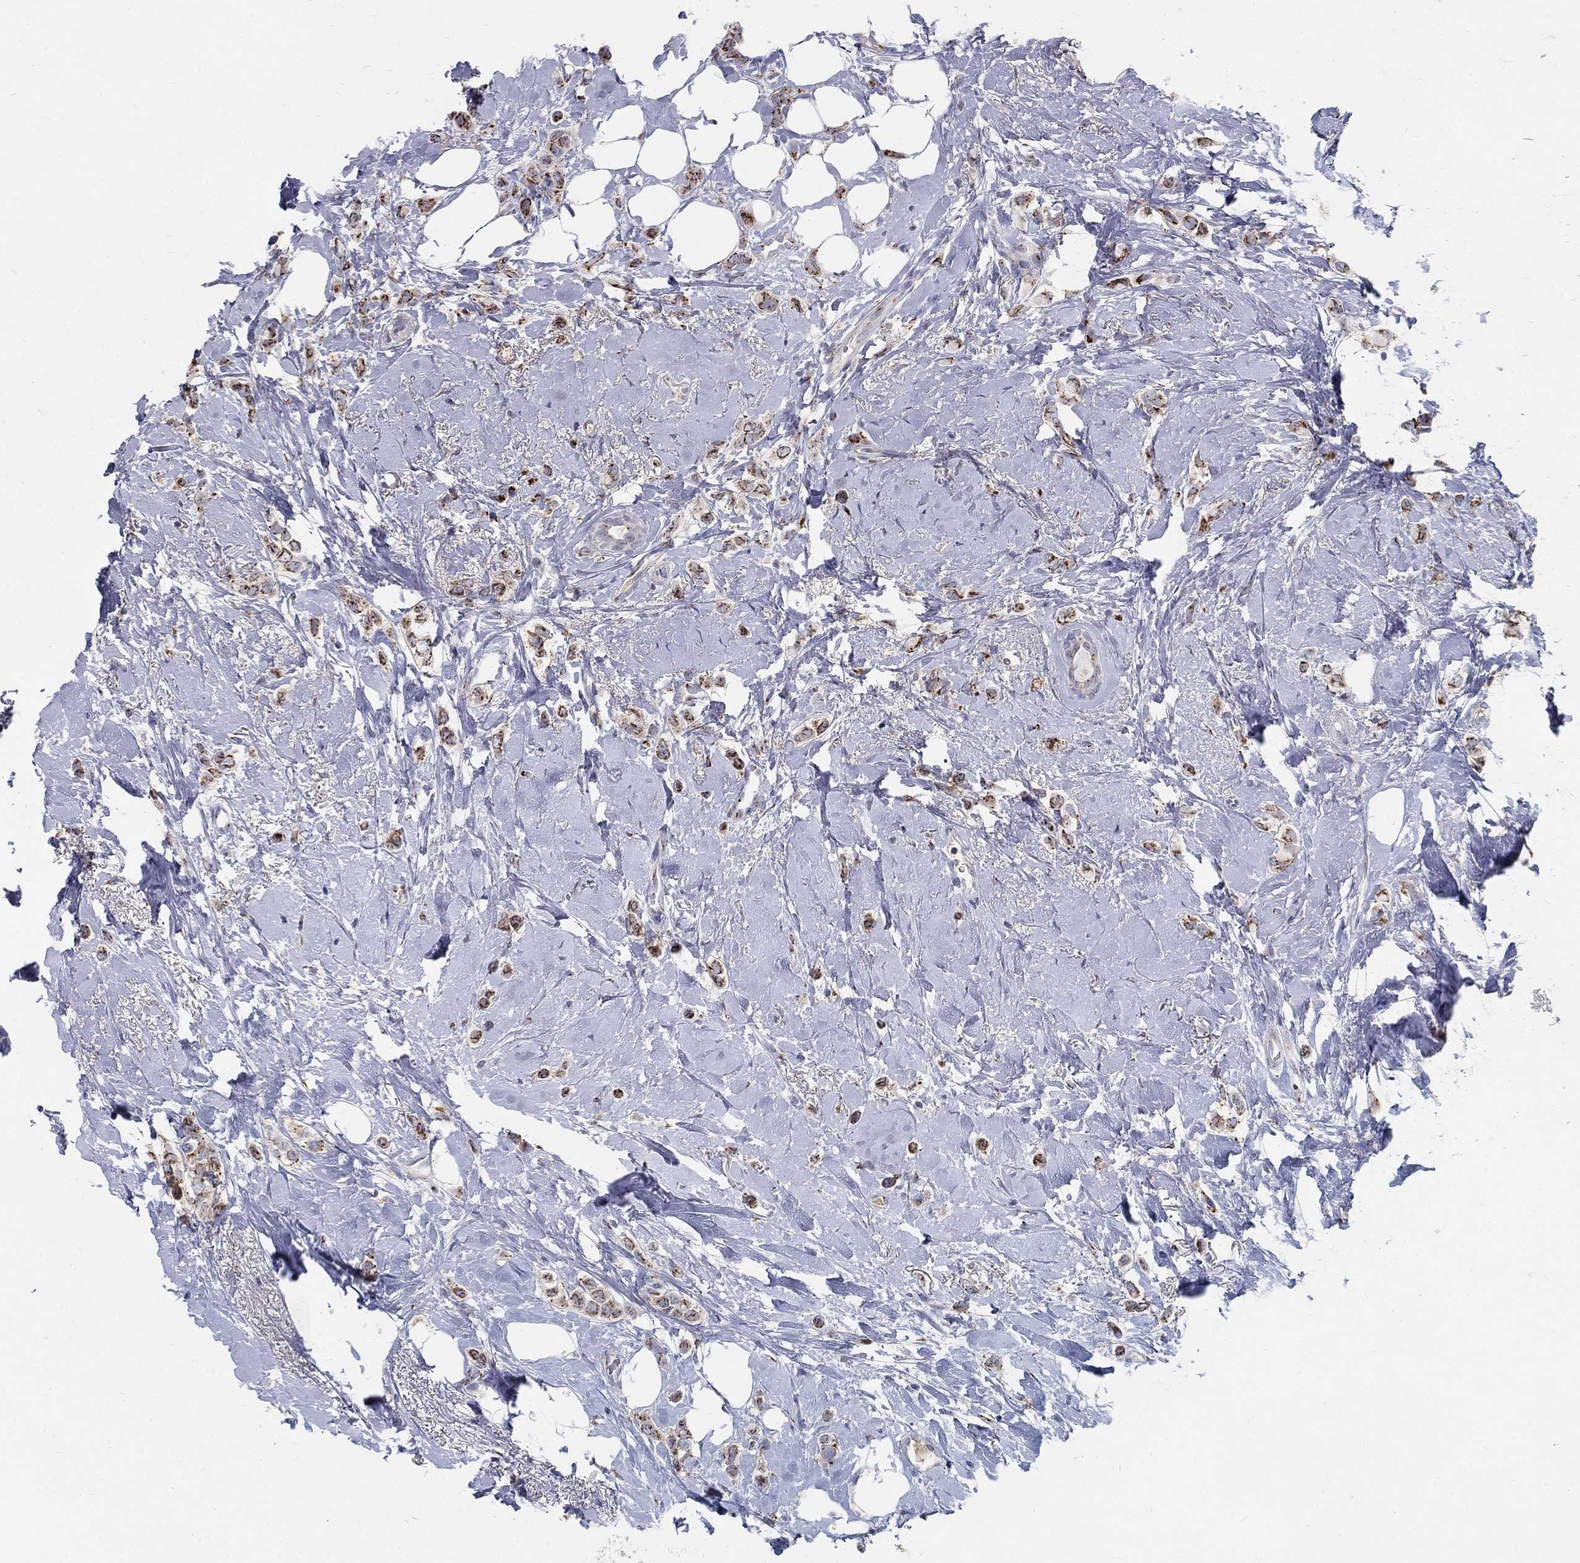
{"staining": {"intensity": "strong", "quantity": ">75%", "location": "cytoplasmic/membranous"}, "tissue": "breast cancer", "cell_type": "Tumor cells", "image_type": "cancer", "snomed": [{"axis": "morphology", "description": "Lobular carcinoma"}, {"axis": "topography", "description": "Breast"}], "caption": "Breast cancer (lobular carcinoma) stained with IHC shows strong cytoplasmic/membranous staining in approximately >75% of tumor cells.", "gene": "PANK3", "patient": {"sex": "female", "age": 66}}